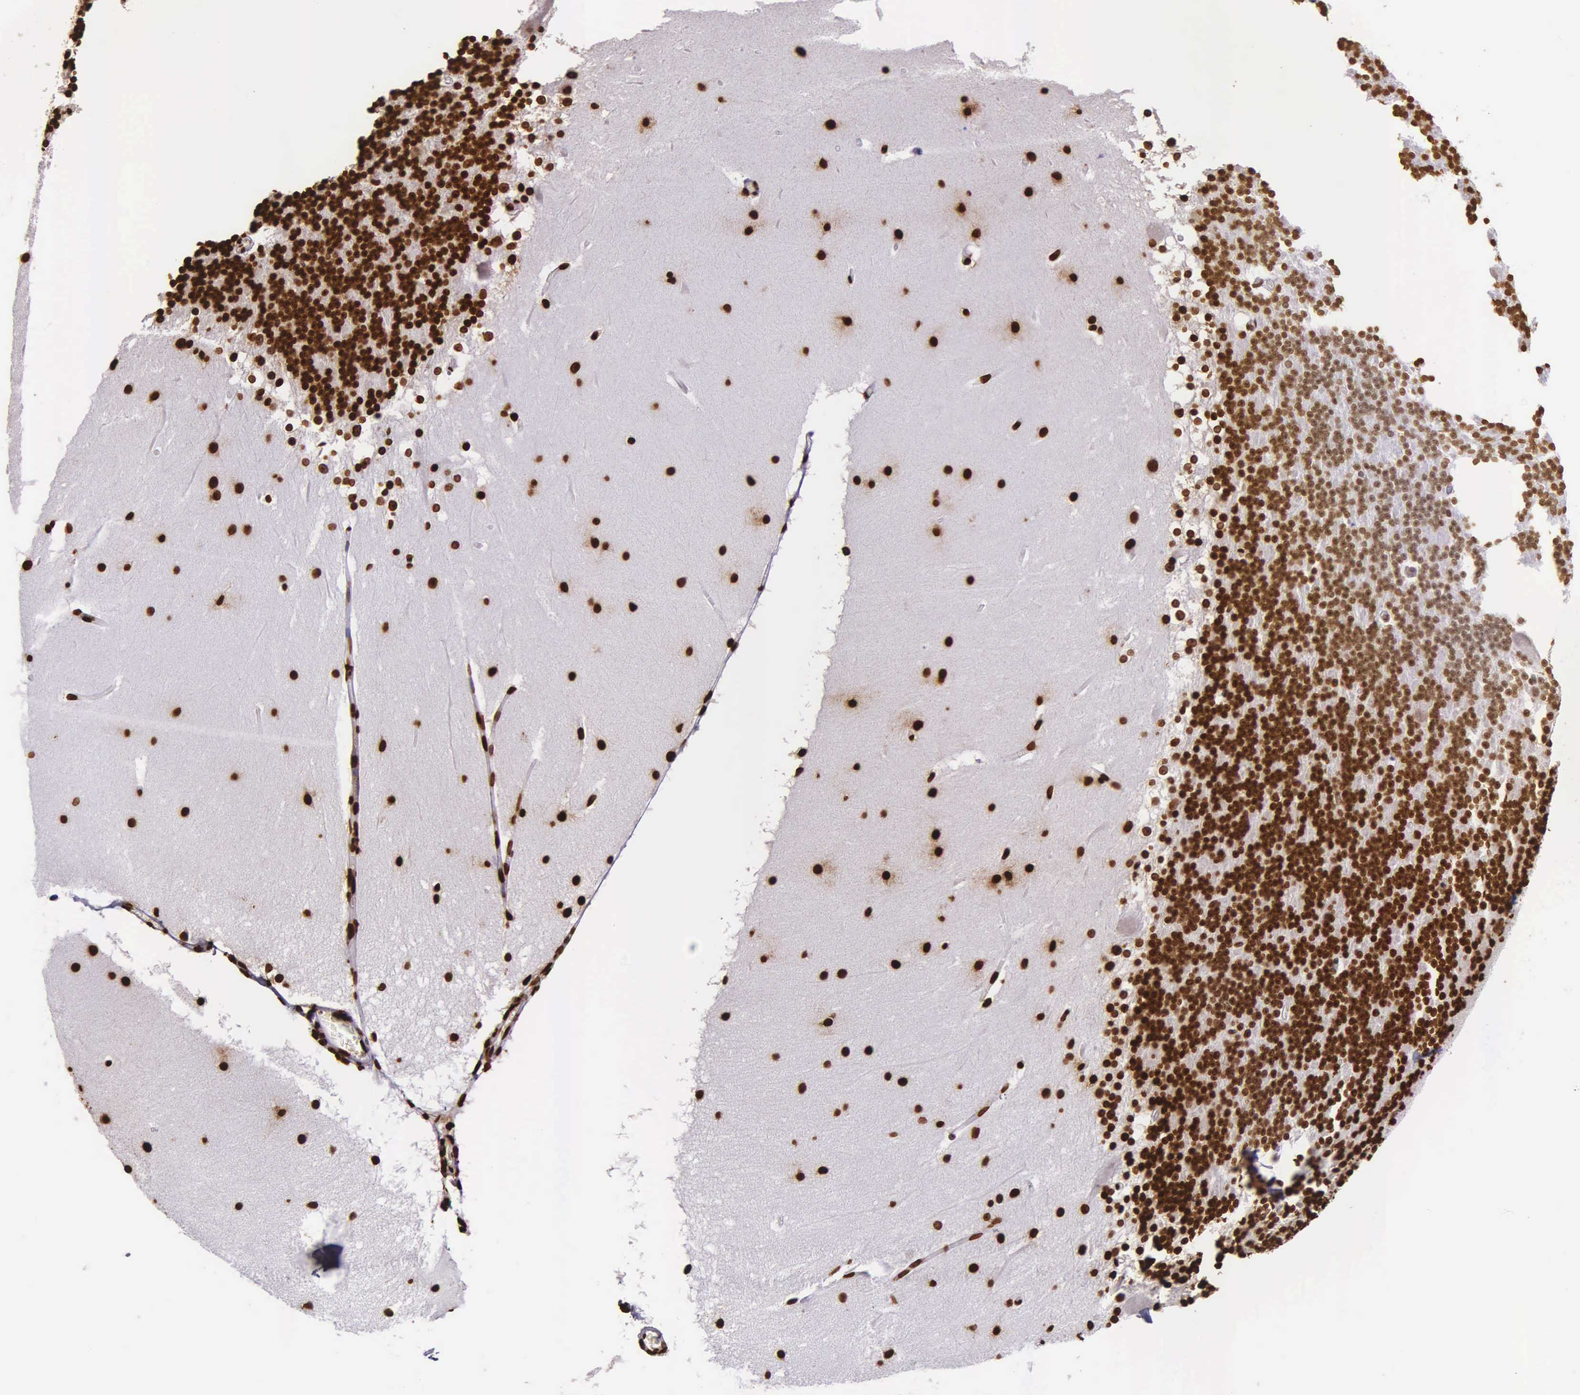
{"staining": {"intensity": "strong", "quantity": ">75%", "location": "nuclear"}, "tissue": "cerebellum", "cell_type": "Cells in granular layer", "image_type": "normal", "snomed": [{"axis": "morphology", "description": "Normal tissue, NOS"}, {"axis": "topography", "description": "Cerebellum"}], "caption": "Human cerebellum stained with a brown dye shows strong nuclear positive expression in about >75% of cells in granular layer.", "gene": "H1", "patient": {"sex": "female", "age": 19}}